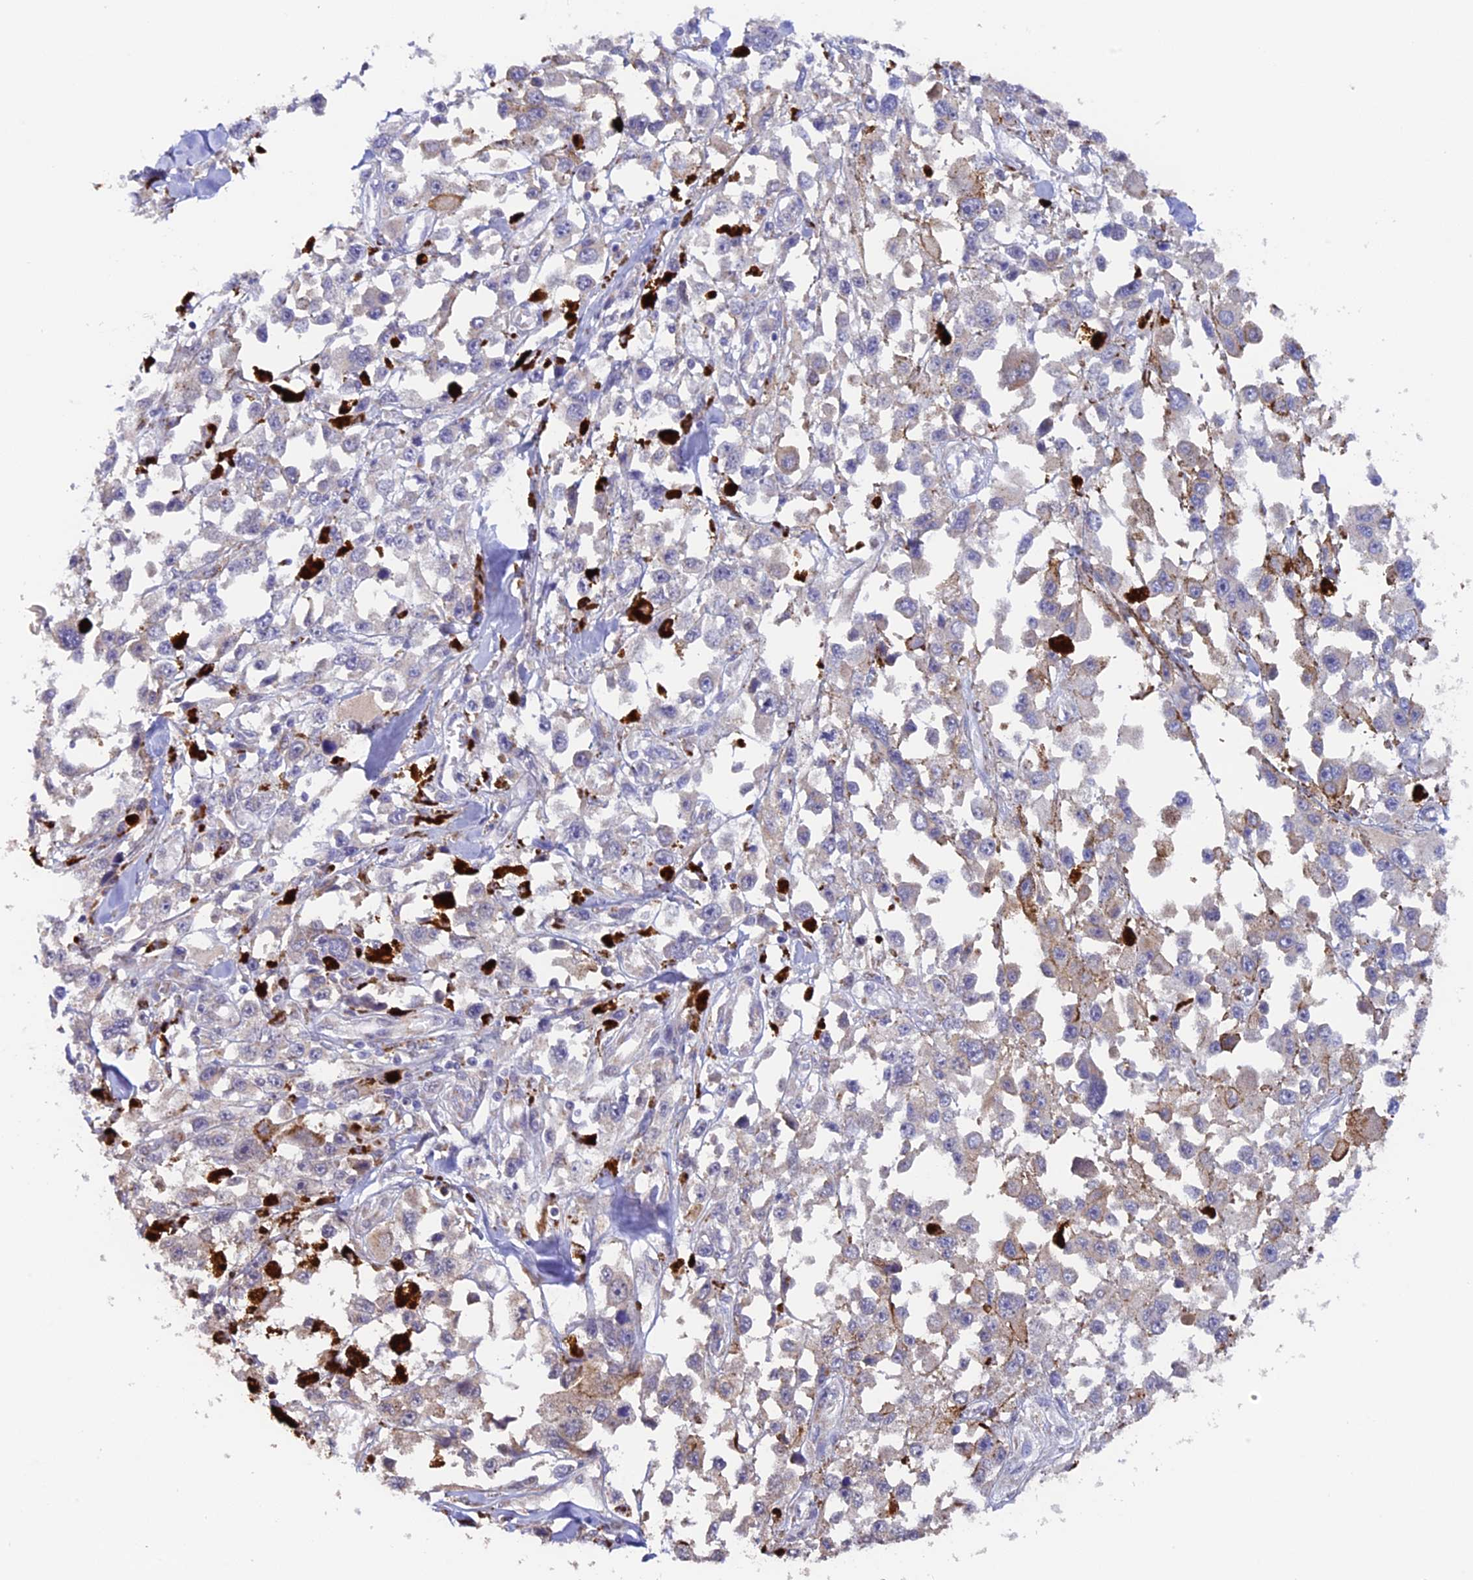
{"staining": {"intensity": "weak", "quantity": "<25%", "location": "cytoplasmic/membranous"}, "tissue": "melanoma", "cell_type": "Tumor cells", "image_type": "cancer", "snomed": [{"axis": "morphology", "description": "Malignant melanoma, Metastatic site"}, {"axis": "topography", "description": "Lymph node"}], "caption": "The micrograph shows no staining of tumor cells in melanoma.", "gene": "TANGO6", "patient": {"sex": "male", "age": 59}}